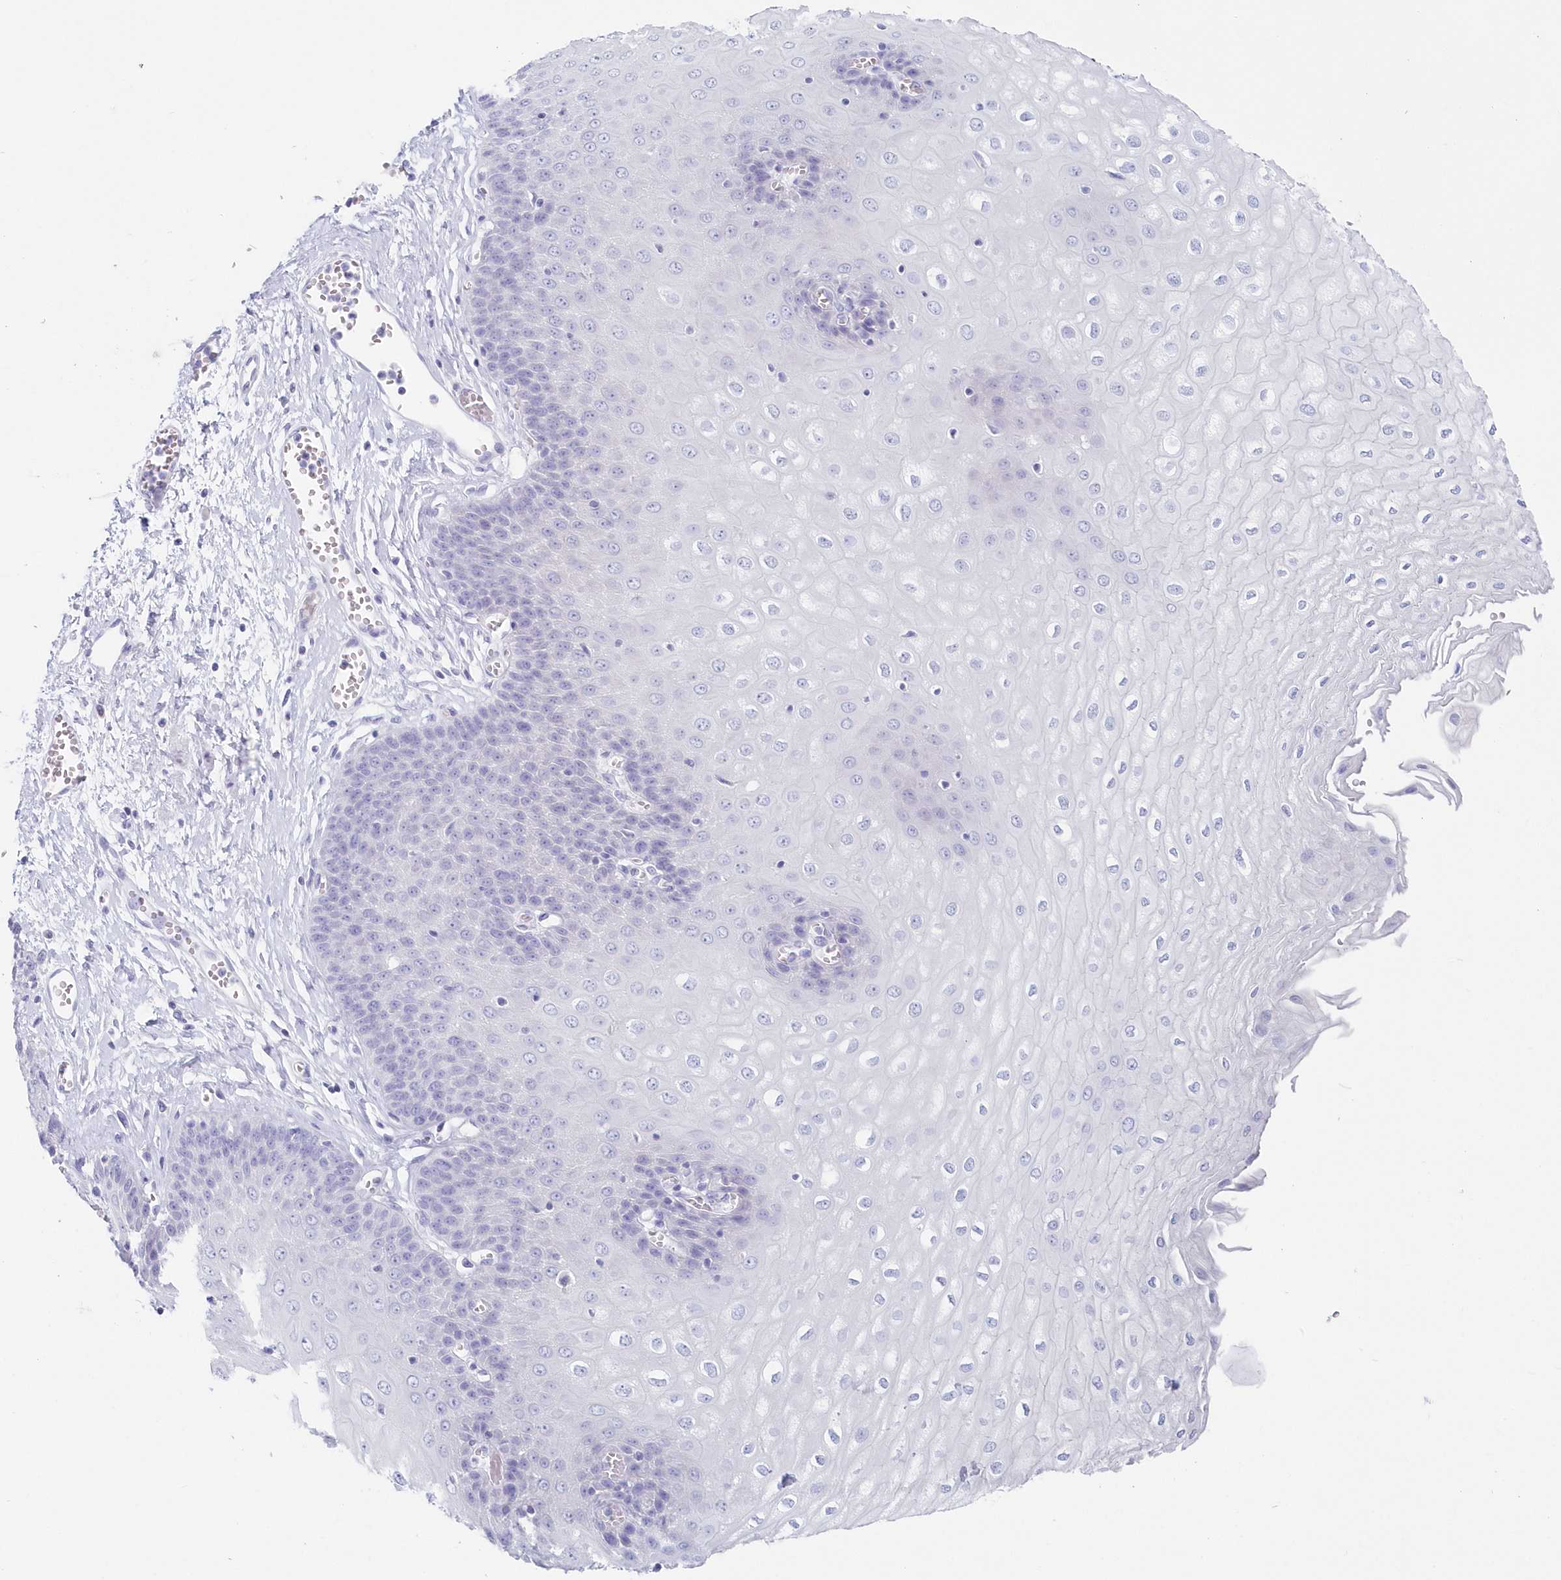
{"staining": {"intensity": "negative", "quantity": "none", "location": "none"}, "tissue": "esophagus", "cell_type": "Squamous epithelial cells", "image_type": "normal", "snomed": [{"axis": "morphology", "description": "Normal tissue, NOS"}, {"axis": "topography", "description": "Esophagus"}], "caption": "This is an immunohistochemistry (IHC) image of normal esophagus. There is no expression in squamous epithelial cells.", "gene": "CSNK1G2", "patient": {"sex": "male", "age": 60}}